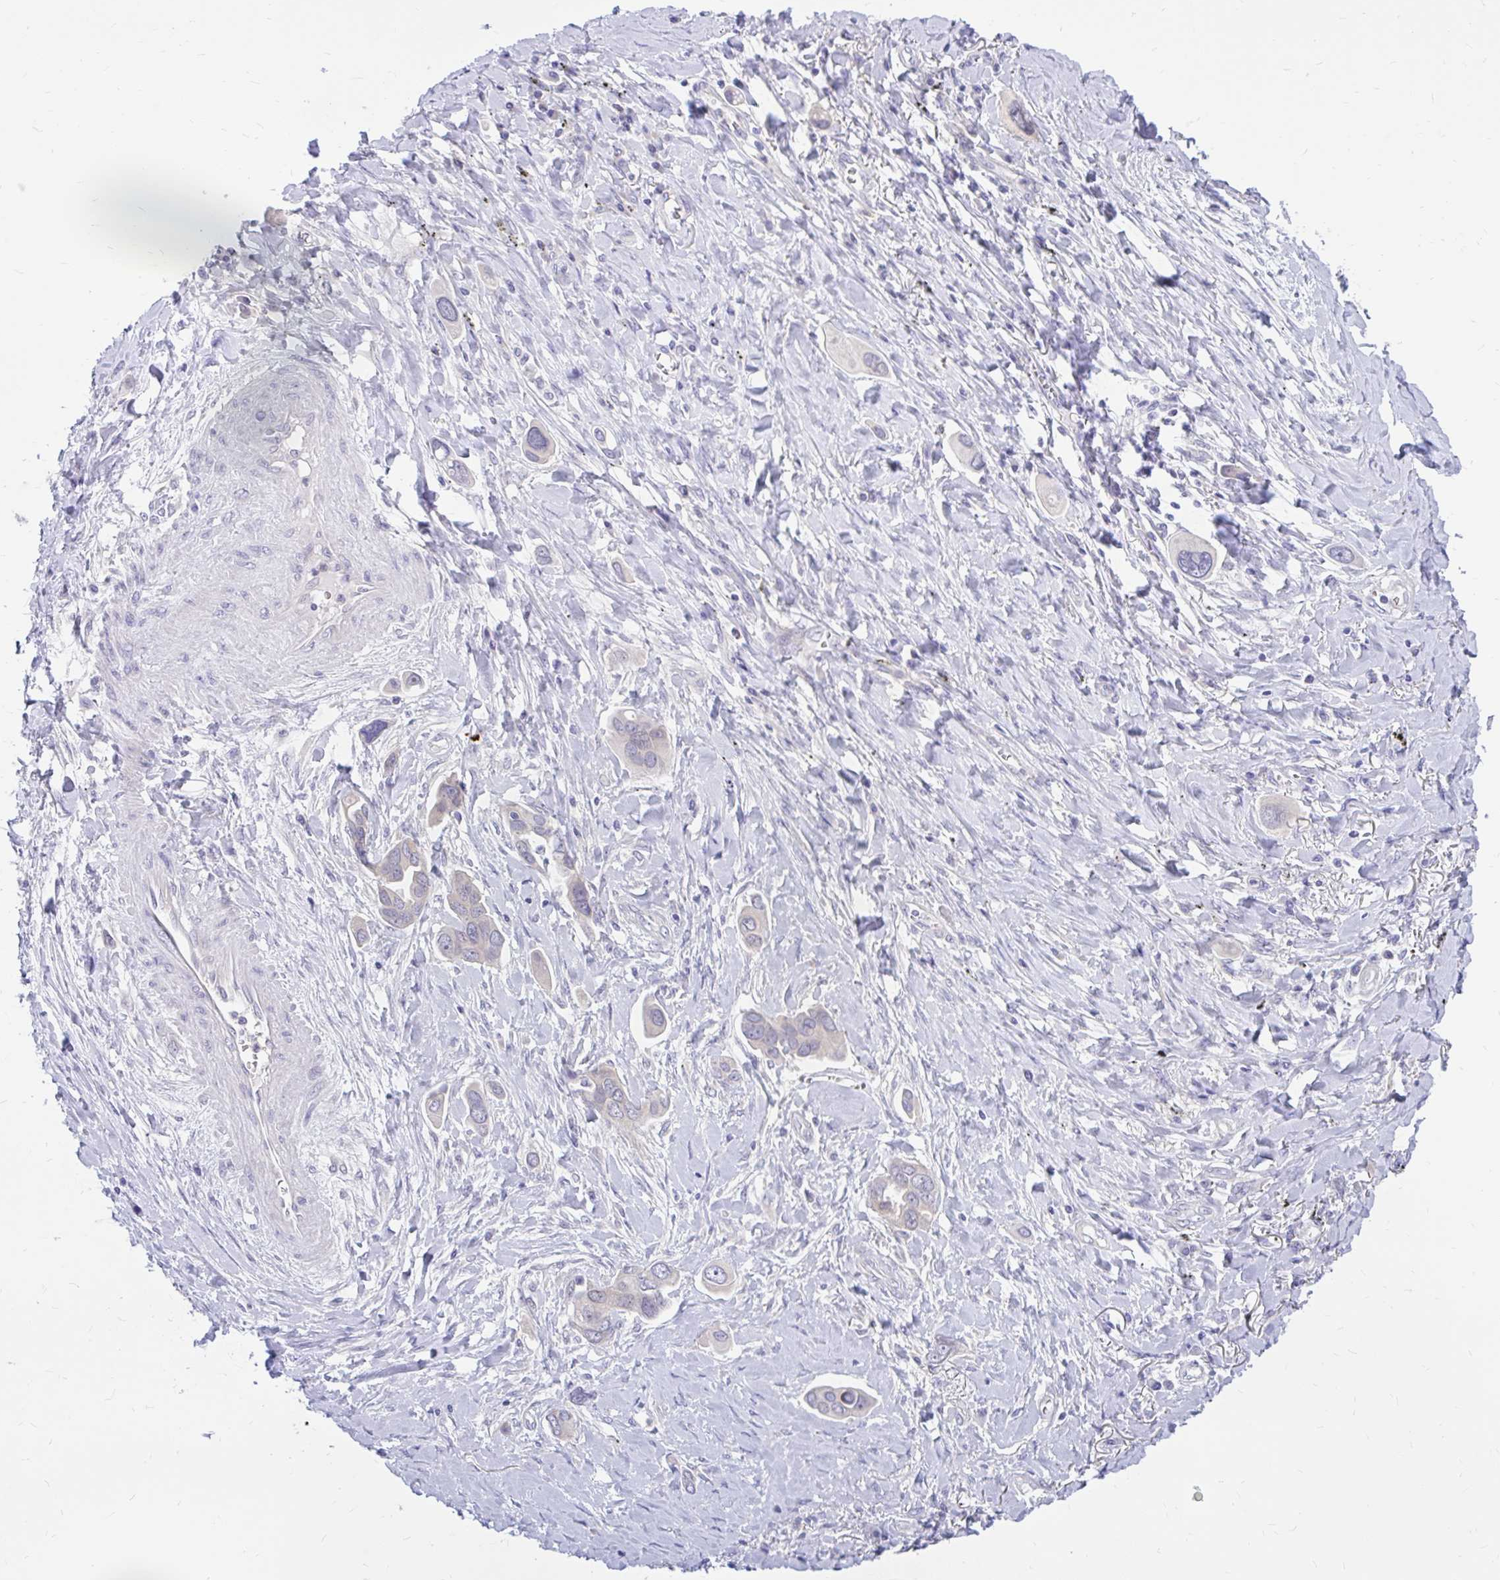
{"staining": {"intensity": "negative", "quantity": "none", "location": "none"}, "tissue": "lung cancer", "cell_type": "Tumor cells", "image_type": "cancer", "snomed": [{"axis": "morphology", "description": "Adenocarcinoma, NOS"}, {"axis": "topography", "description": "Lung"}], "caption": "Immunohistochemistry of human adenocarcinoma (lung) exhibits no staining in tumor cells.", "gene": "MAP1LC3A", "patient": {"sex": "male", "age": 76}}